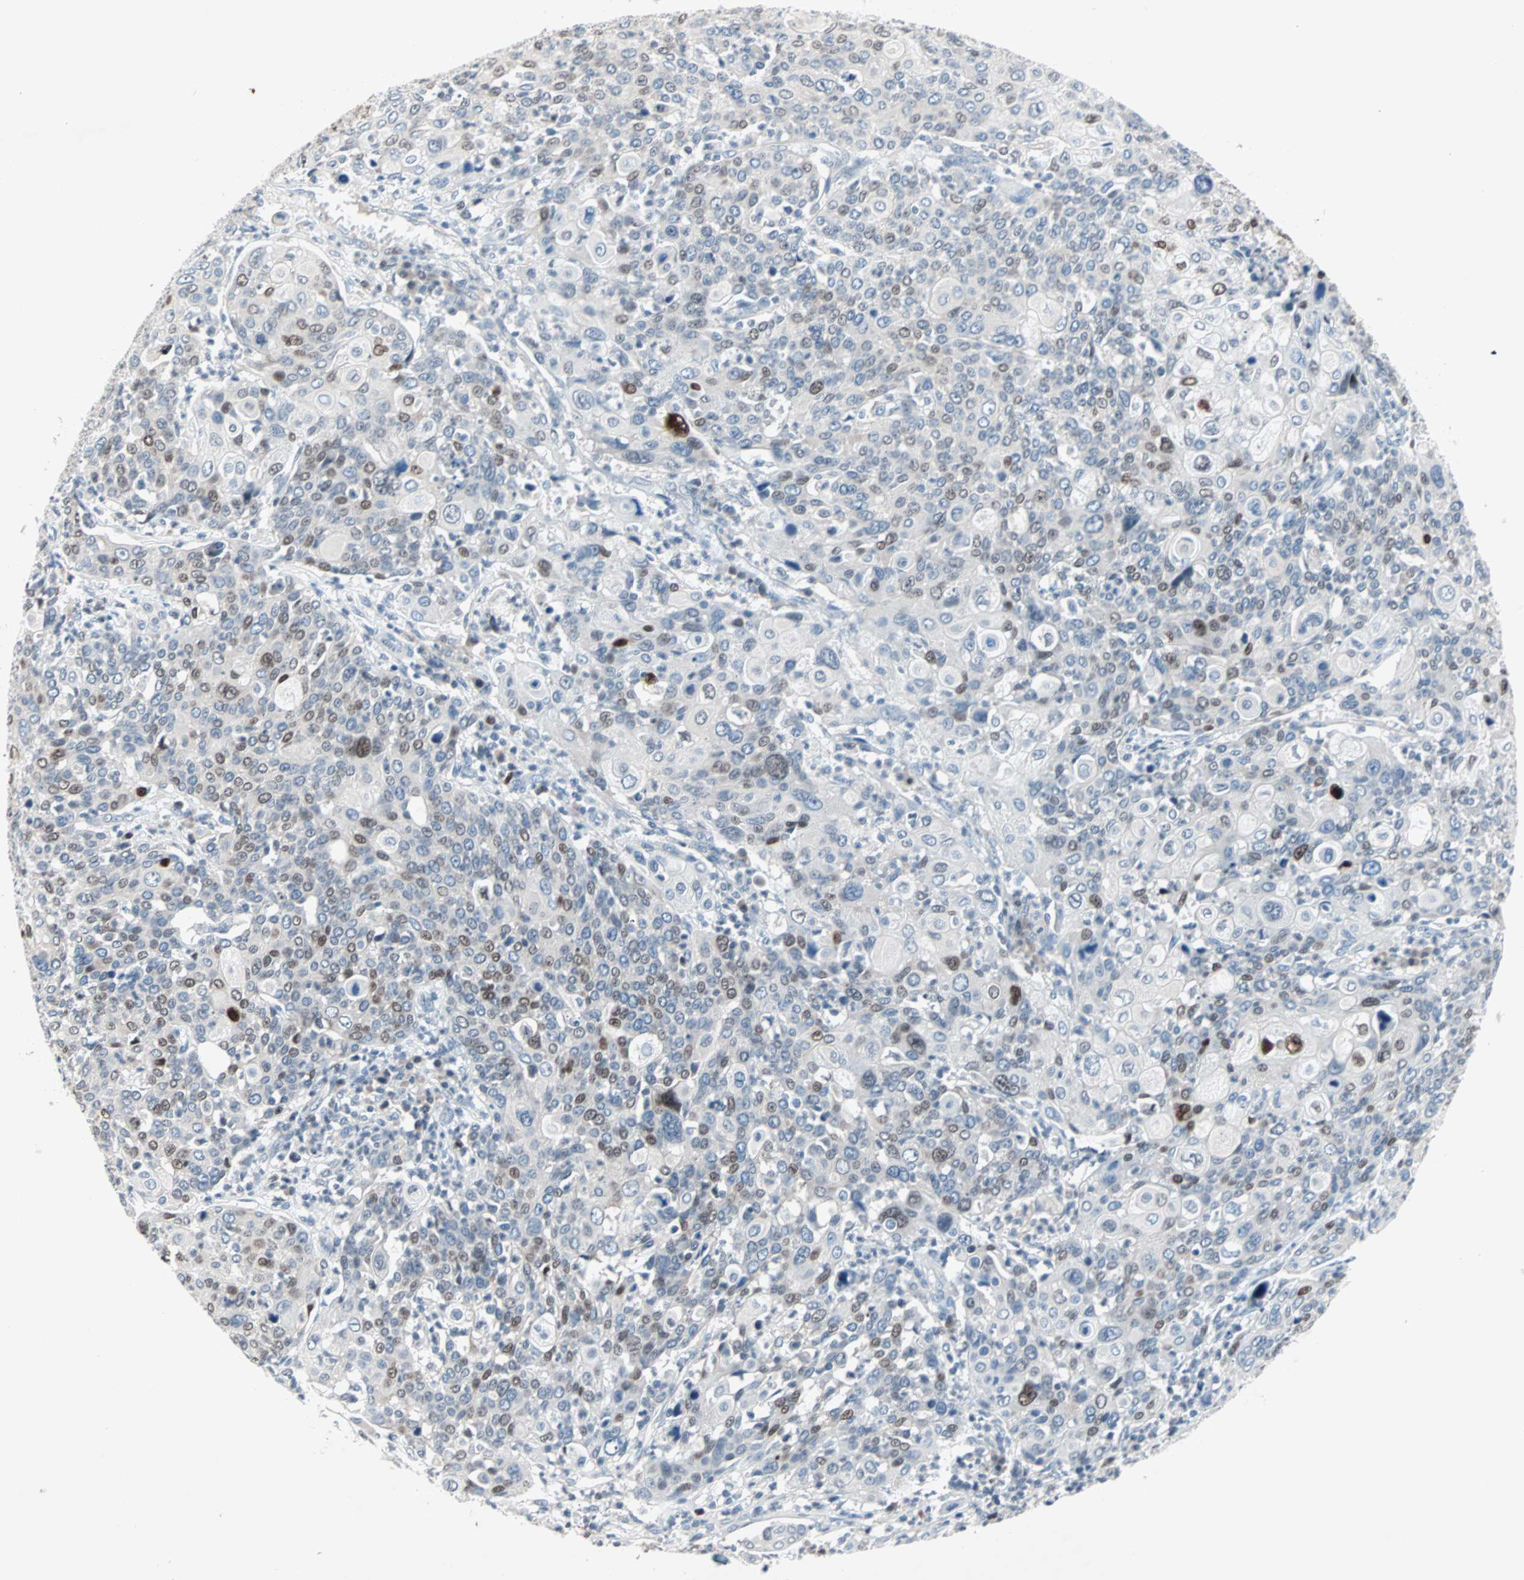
{"staining": {"intensity": "moderate", "quantity": "<25%", "location": "nuclear"}, "tissue": "cervical cancer", "cell_type": "Tumor cells", "image_type": "cancer", "snomed": [{"axis": "morphology", "description": "Squamous cell carcinoma, NOS"}, {"axis": "topography", "description": "Cervix"}], "caption": "The image reveals staining of cervical cancer (squamous cell carcinoma), revealing moderate nuclear protein staining (brown color) within tumor cells.", "gene": "CCNE2", "patient": {"sex": "female", "age": 40}}